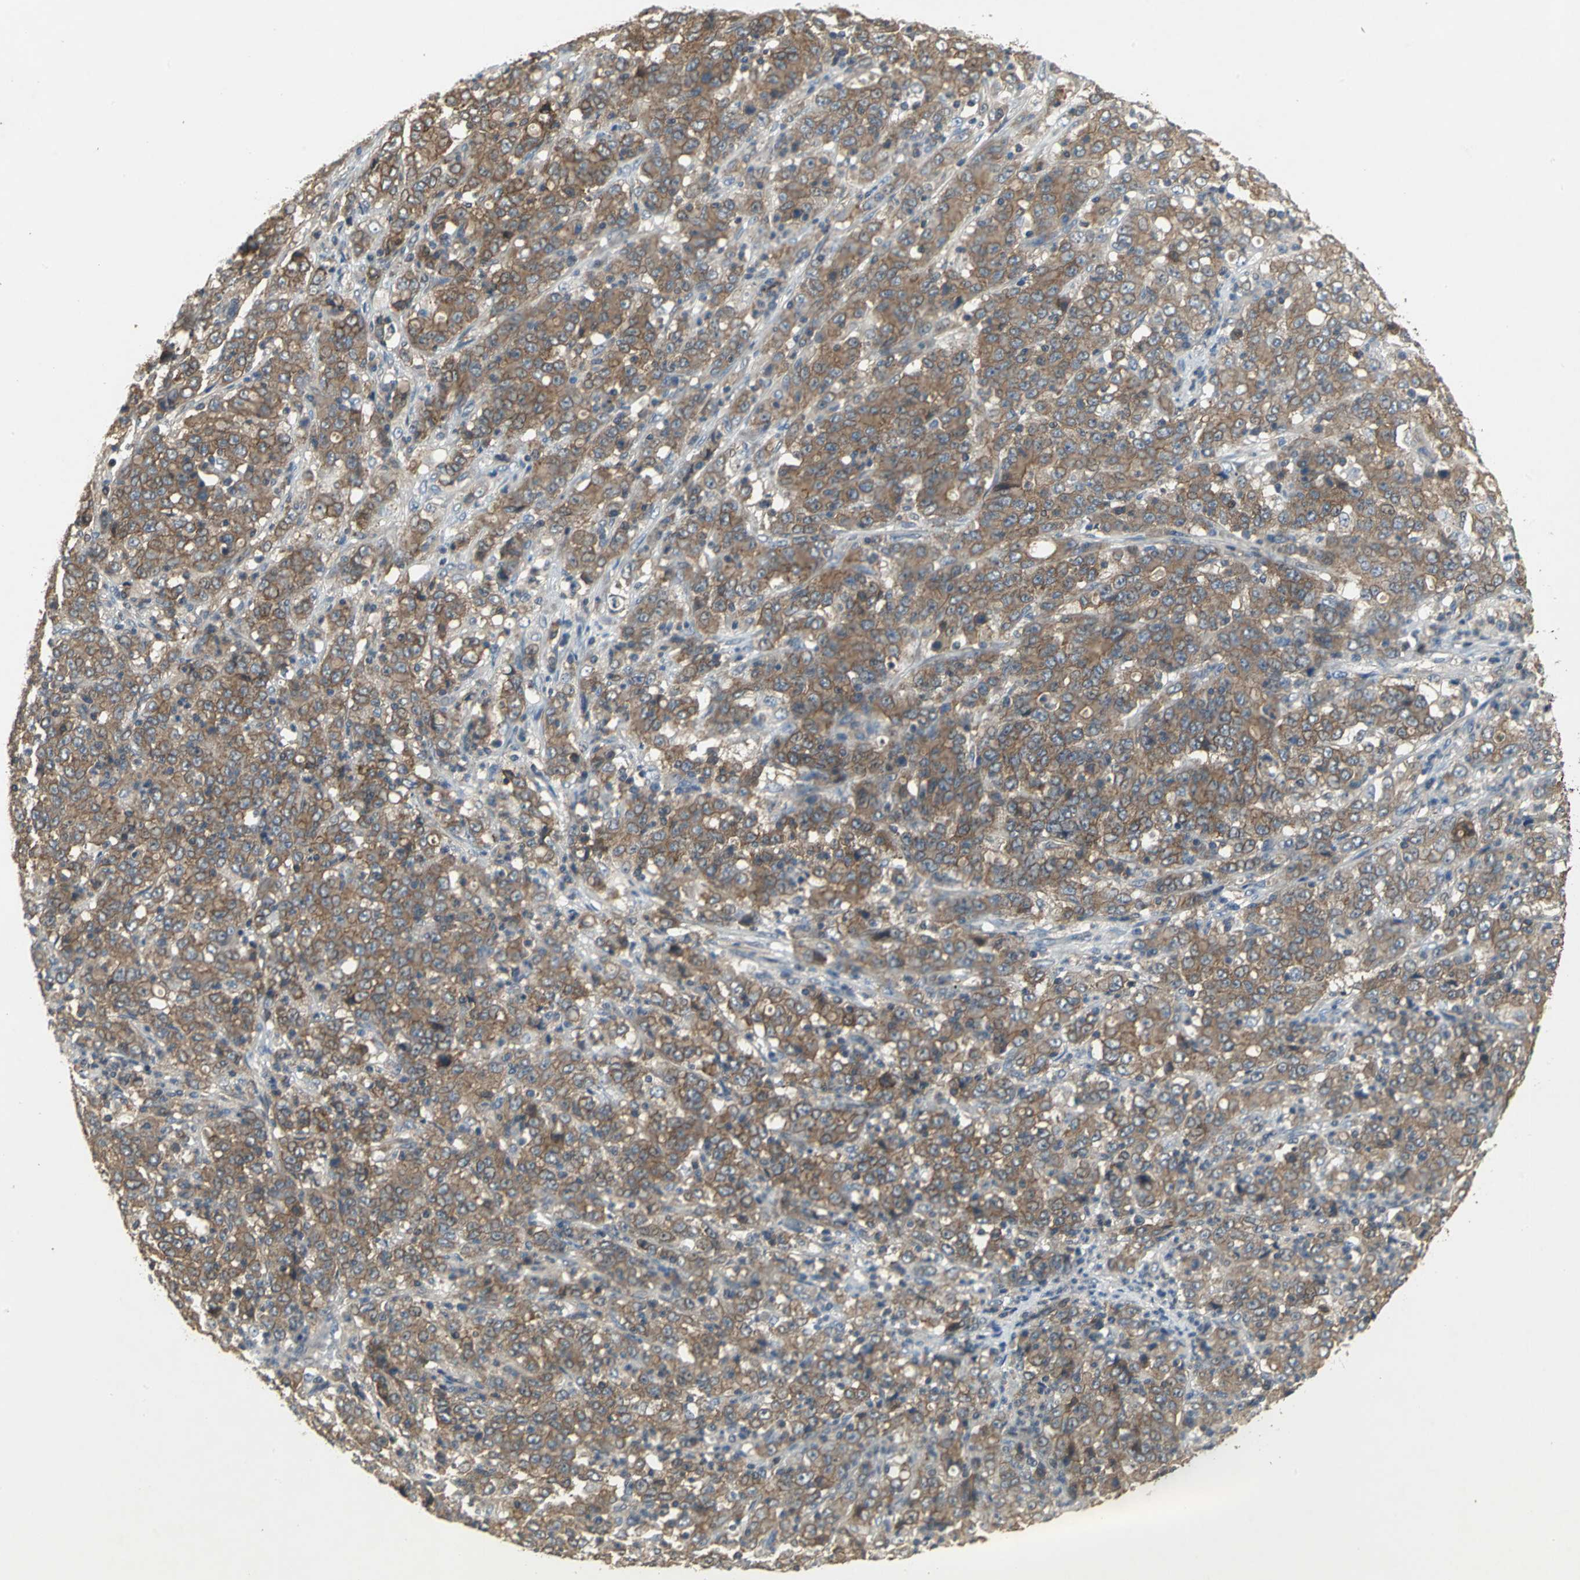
{"staining": {"intensity": "moderate", "quantity": ">75%", "location": "cytoplasmic/membranous"}, "tissue": "stomach cancer", "cell_type": "Tumor cells", "image_type": "cancer", "snomed": [{"axis": "morphology", "description": "Adenocarcinoma, NOS"}, {"axis": "topography", "description": "Stomach, lower"}], "caption": "Immunohistochemistry (IHC) of human adenocarcinoma (stomach) exhibits medium levels of moderate cytoplasmic/membranous positivity in about >75% of tumor cells. Immunohistochemistry stains the protein in brown and the nuclei are stained blue.", "gene": "MET", "patient": {"sex": "female", "age": 71}}